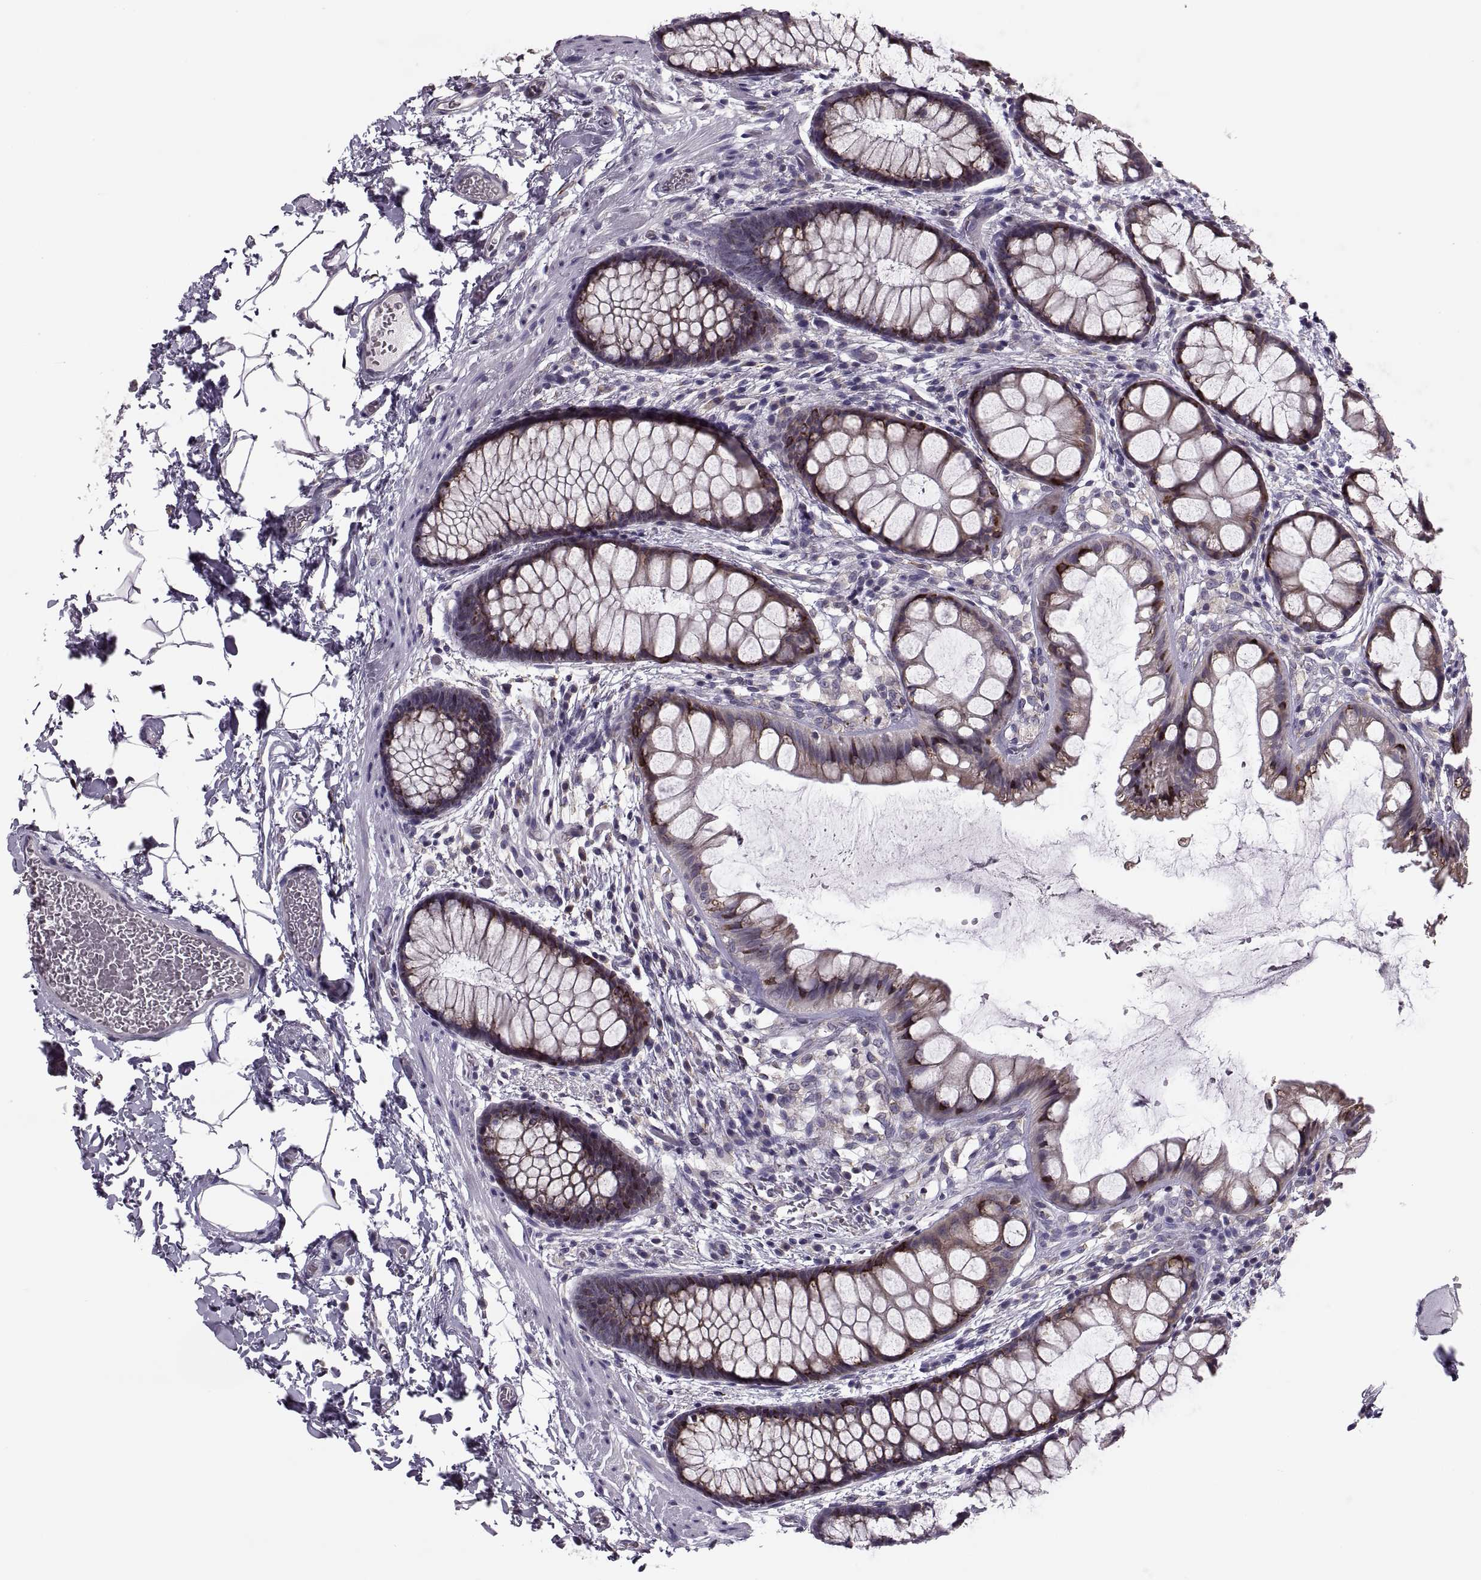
{"staining": {"intensity": "moderate", "quantity": "25%-75%", "location": "cytoplasmic/membranous"}, "tissue": "rectum", "cell_type": "Glandular cells", "image_type": "normal", "snomed": [{"axis": "morphology", "description": "Normal tissue, NOS"}, {"axis": "topography", "description": "Rectum"}], "caption": "This image shows IHC staining of benign human rectum, with medium moderate cytoplasmic/membranous staining in about 25%-75% of glandular cells.", "gene": "LETM2", "patient": {"sex": "female", "age": 62}}